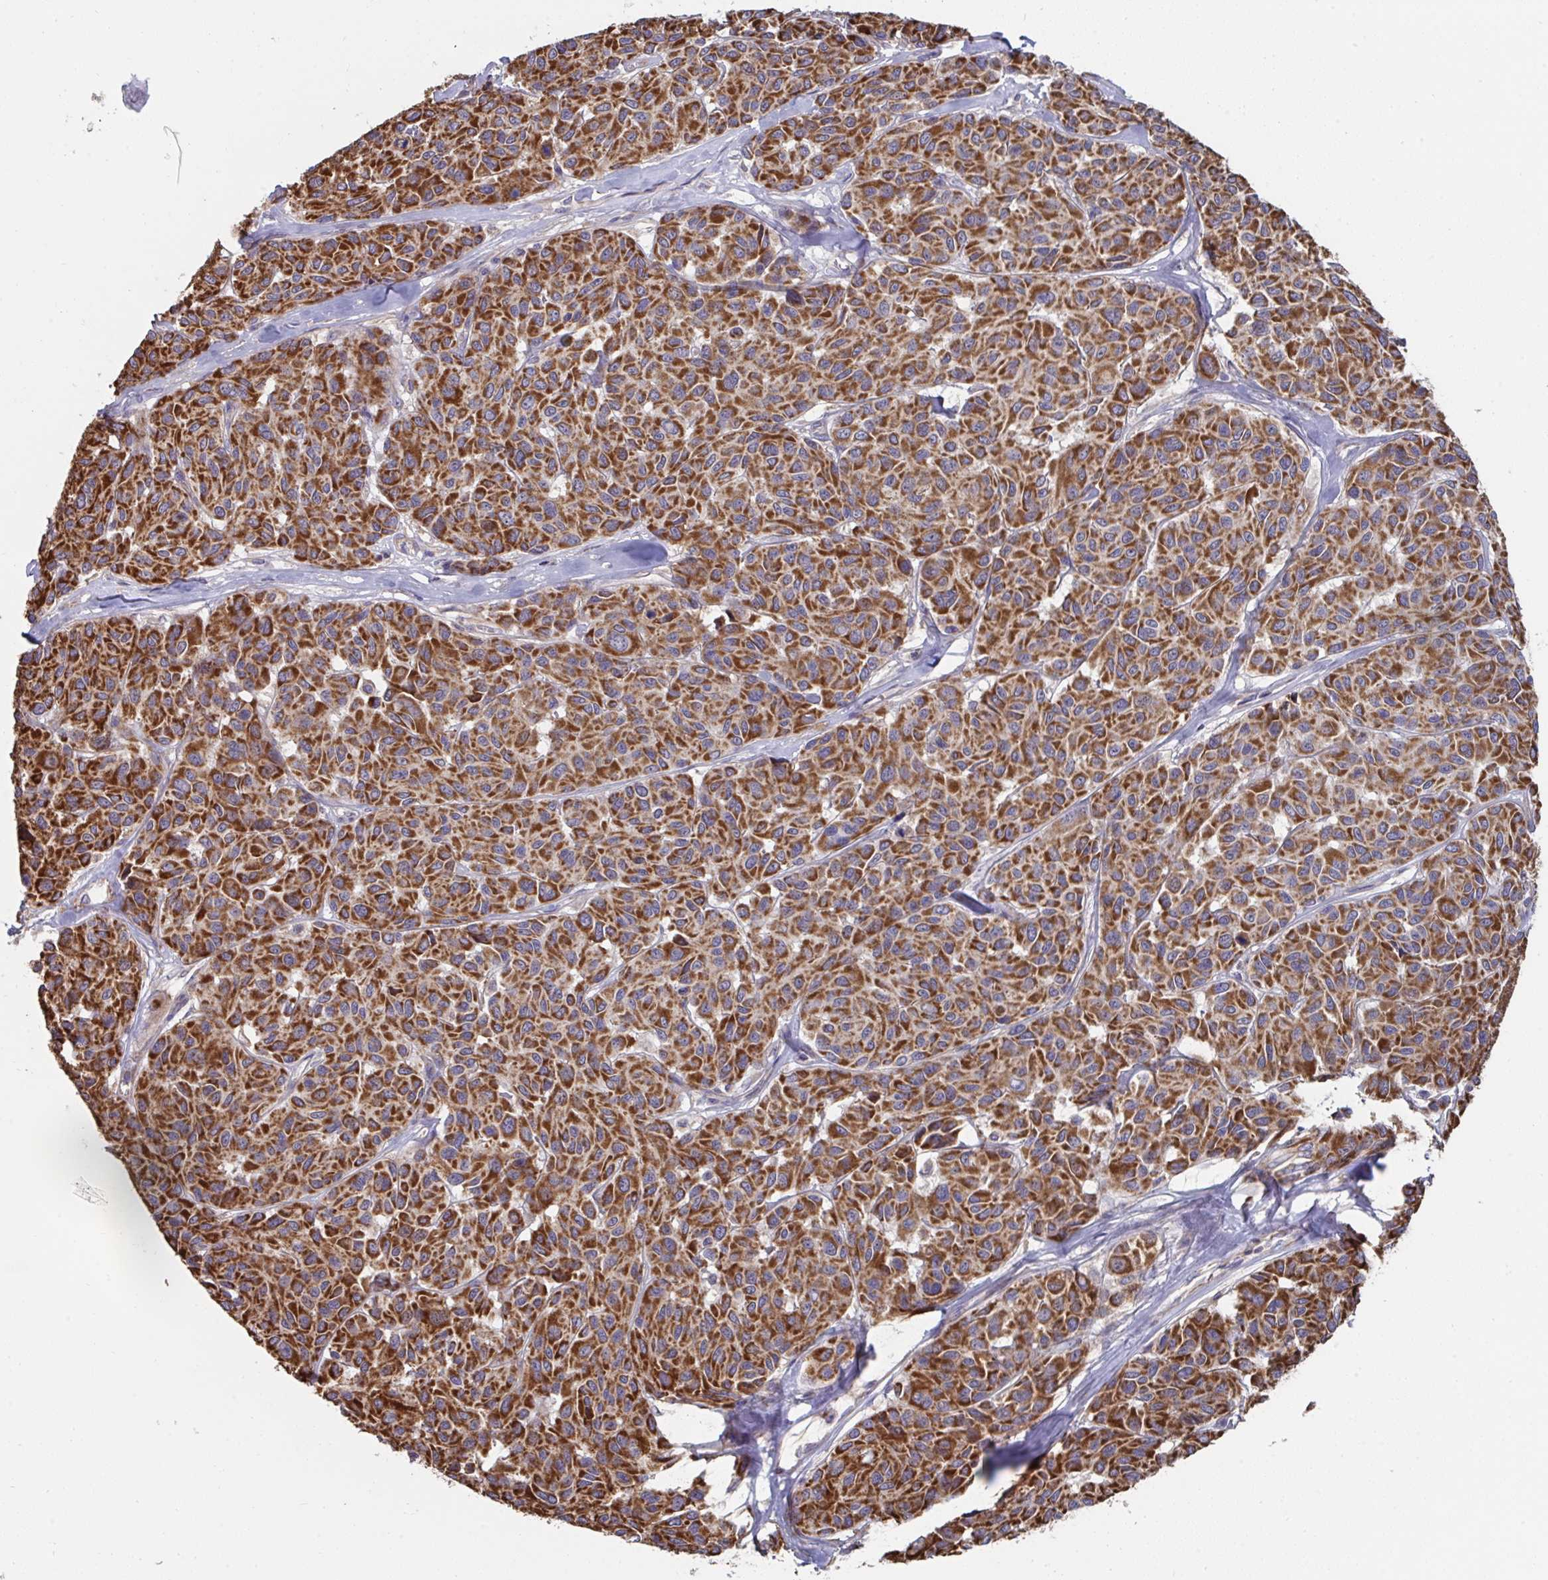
{"staining": {"intensity": "strong", "quantity": ">75%", "location": "cytoplasmic/membranous"}, "tissue": "melanoma", "cell_type": "Tumor cells", "image_type": "cancer", "snomed": [{"axis": "morphology", "description": "Malignant melanoma, NOS"}, {"axis": "topography", "description": "Skin"}], "caption": "Strong cytoplasmic/membranous staining is seen in approximately >75% of tumor cells in malignant melanoma.", "gene": "DZANK1", "patient": {"sex": "female", "age": 66}}